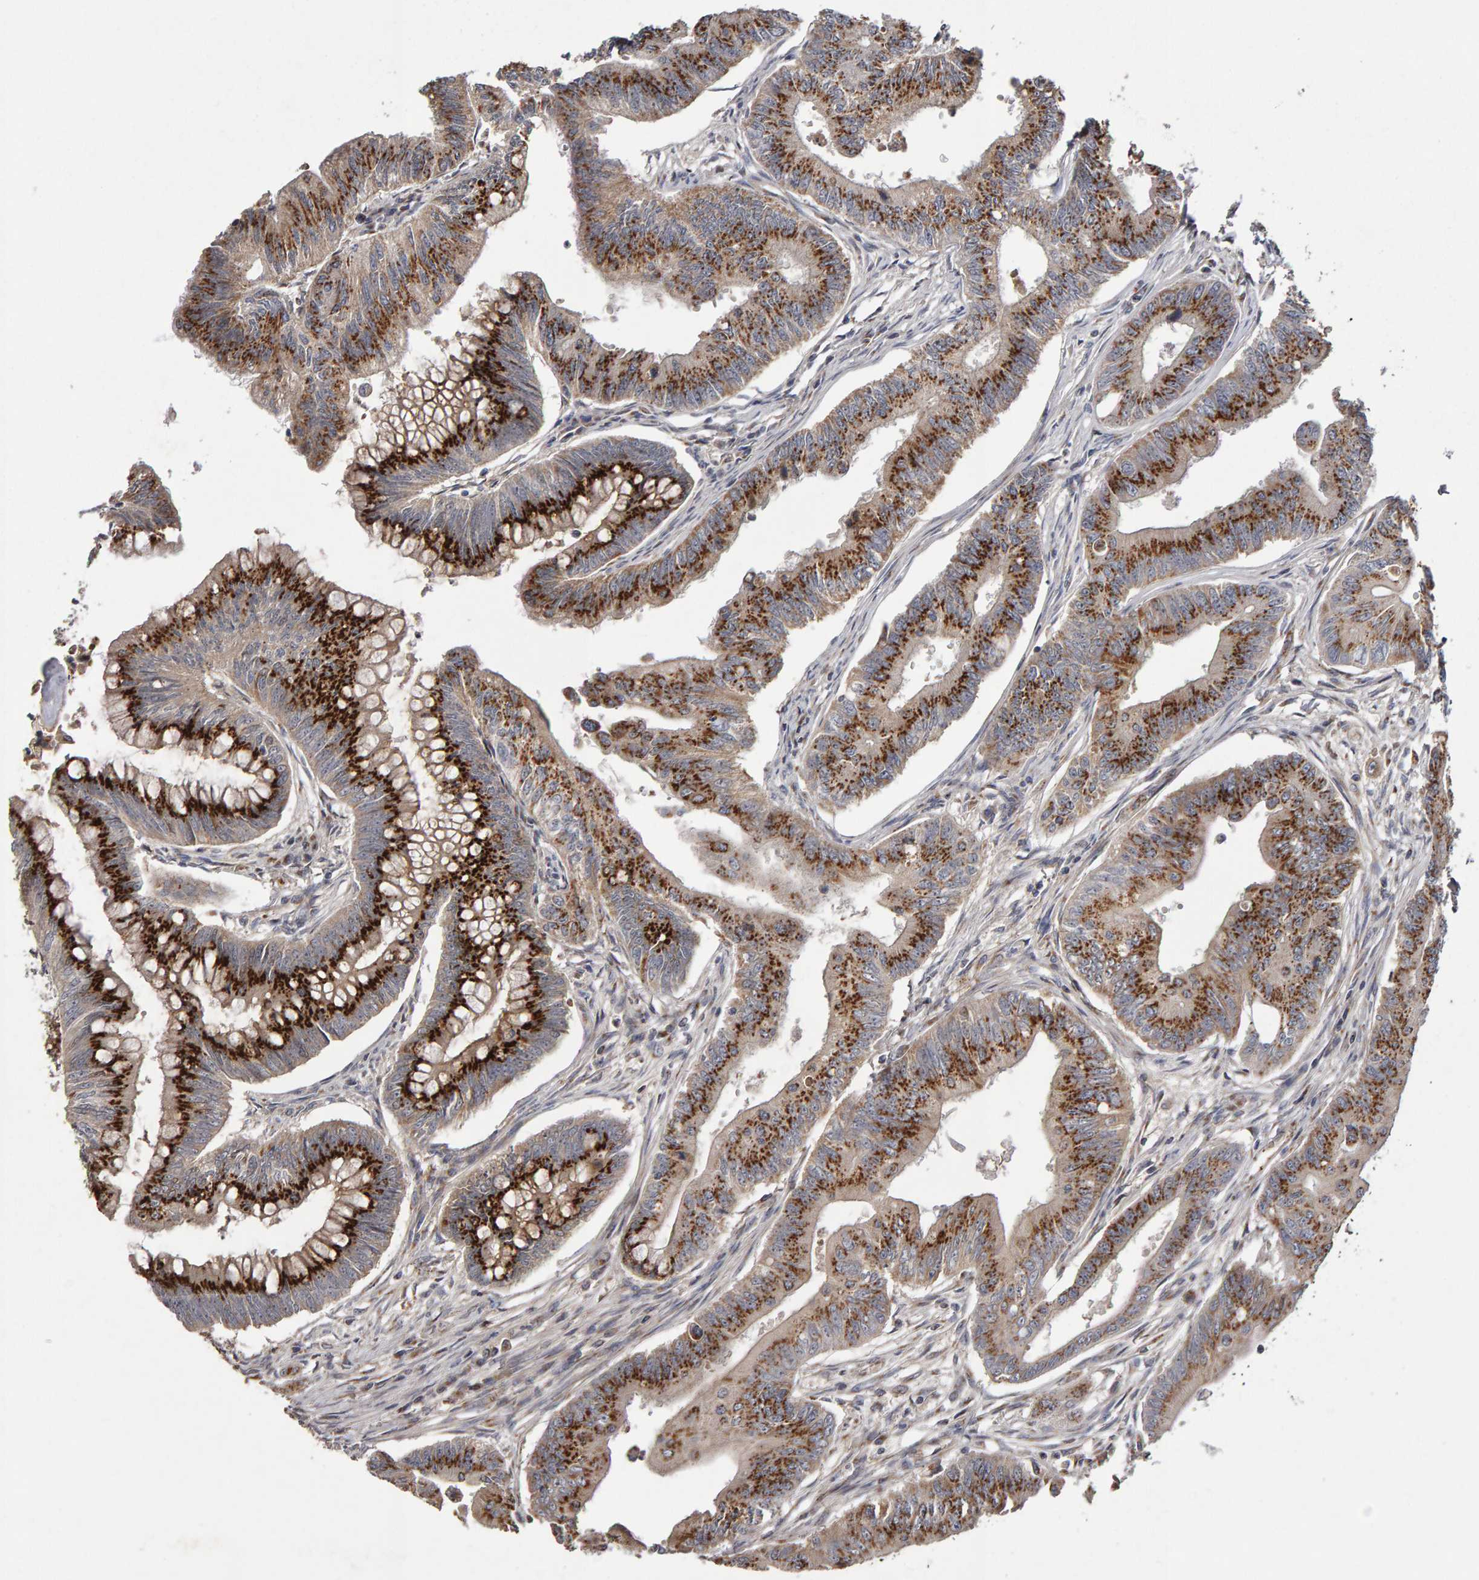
{"staining": {"intensity": "strong", "quantity": ">75%", "location": "cytoplasmic/membranous"}, "tissue": "colorectal cancer", "cell_type": "Tumor cells", "image_type": "cancer", "snomed": [{"axis": "morphology", "description": "Adenoma, NOS"}, {"axis": "morphology", "description": "Adenocarcinoma, NOS"}, {"axis": "topography", "description": "Colon"}], "caption": "A brown stain highlights strong cytoplasmic/membranous expression of a protein in human colorectal cancer tumor cells.", "gene": "CANT1", "patient": {"sex": "male", "age": 79}}